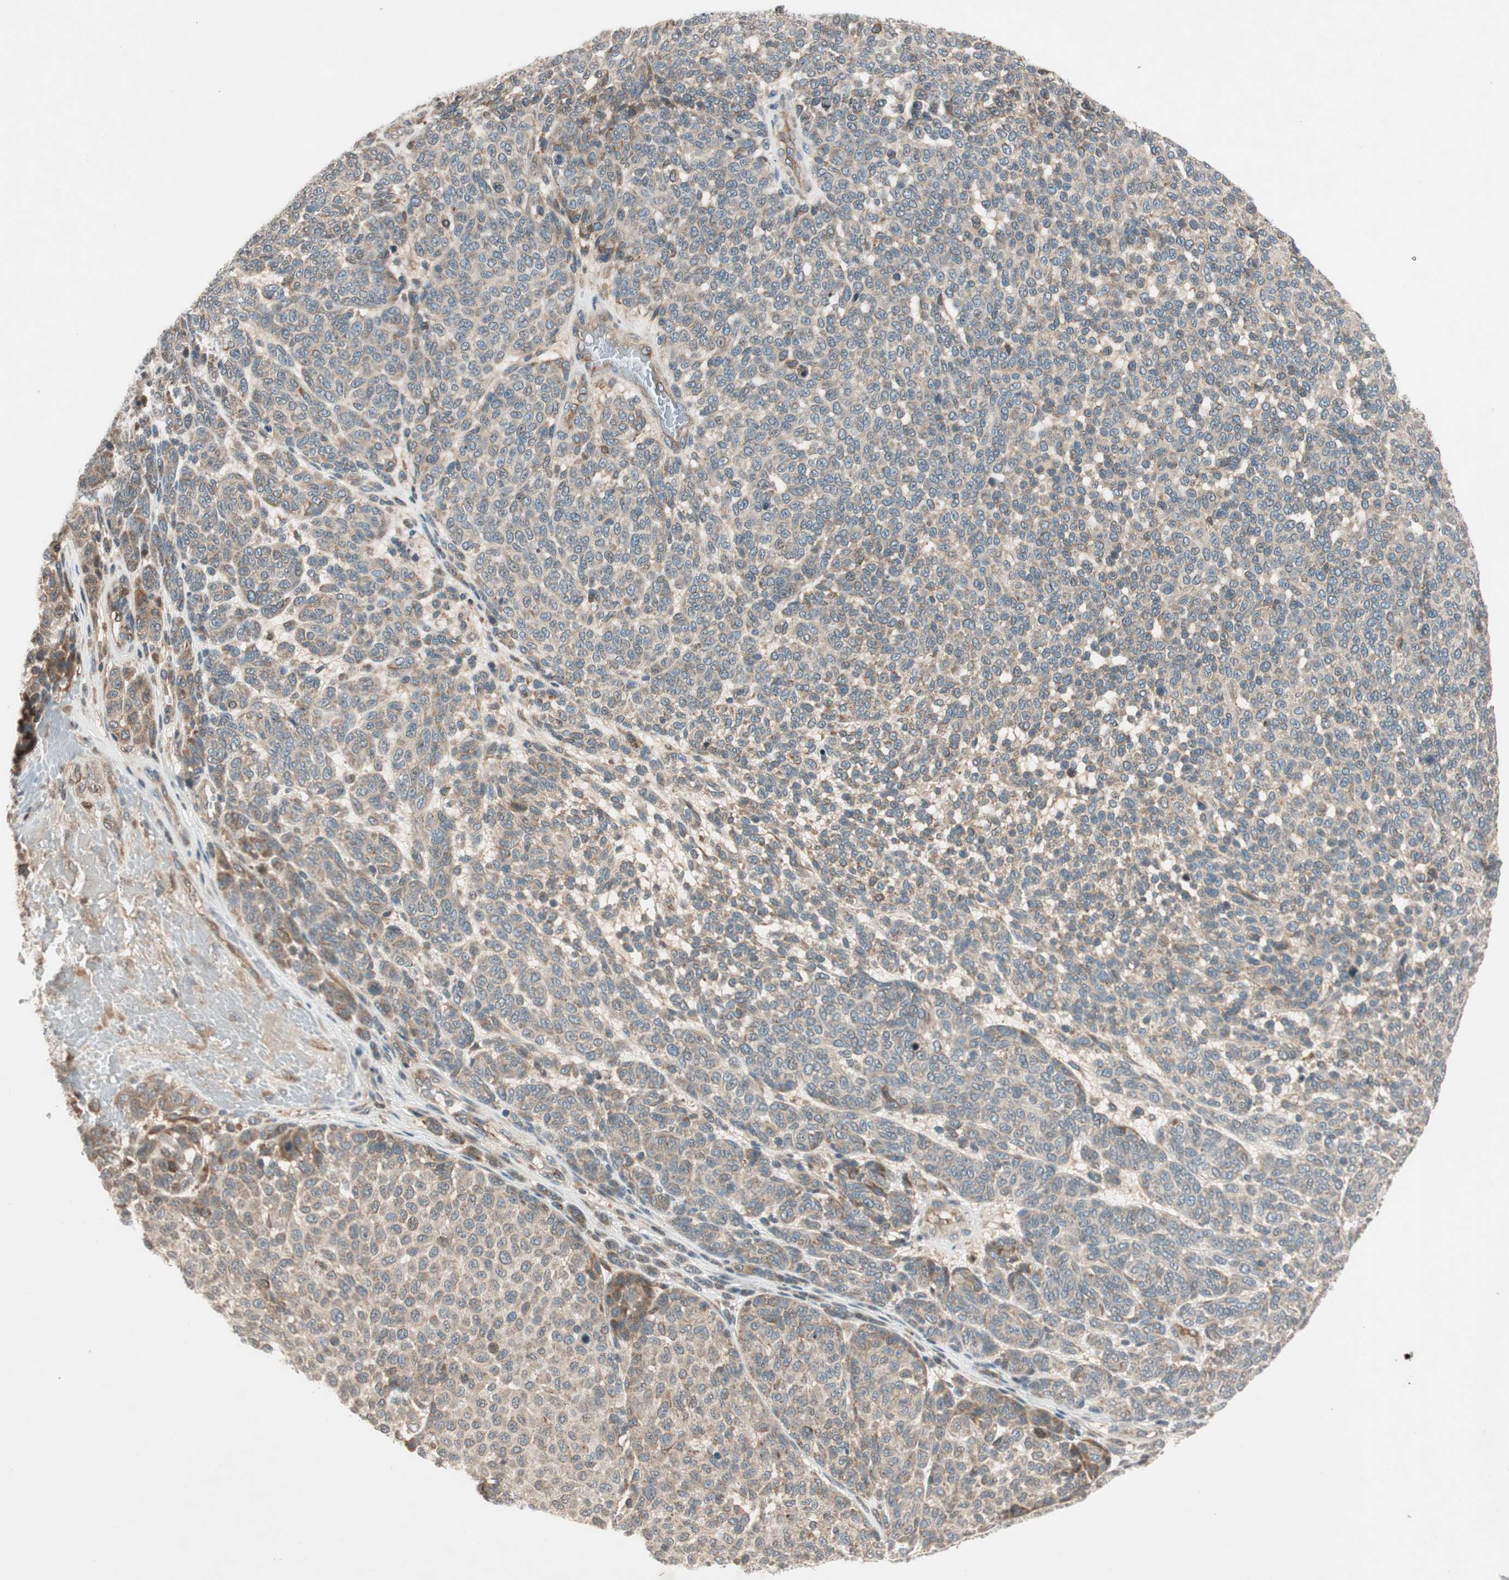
{"staining": {"intensity": "weak", "quantity": "25%-75%", "location": "cytoplasmic/membranous"}, "tissue": "melanoma", "cell_type": "Tumor cells", "image_type": "cancer", "snomed": [{"axis": "morphology", "description": "Malignant melanoma, NOS"}, {"axis": "topography", "description": "Skin"}], "caption": "Immunohistochemistry photomicrograph of neoplastic tissue: human melanoma stained using immunohistochemistry (IHC) displays low levels of weak protein expression localized specifically in the cytoplasmic/membranous of tumor cells, appearing as a cytoplasmic/membranous brown color.", "gene": "GCLM", "patient": {"sex": "male", "age": 59}}